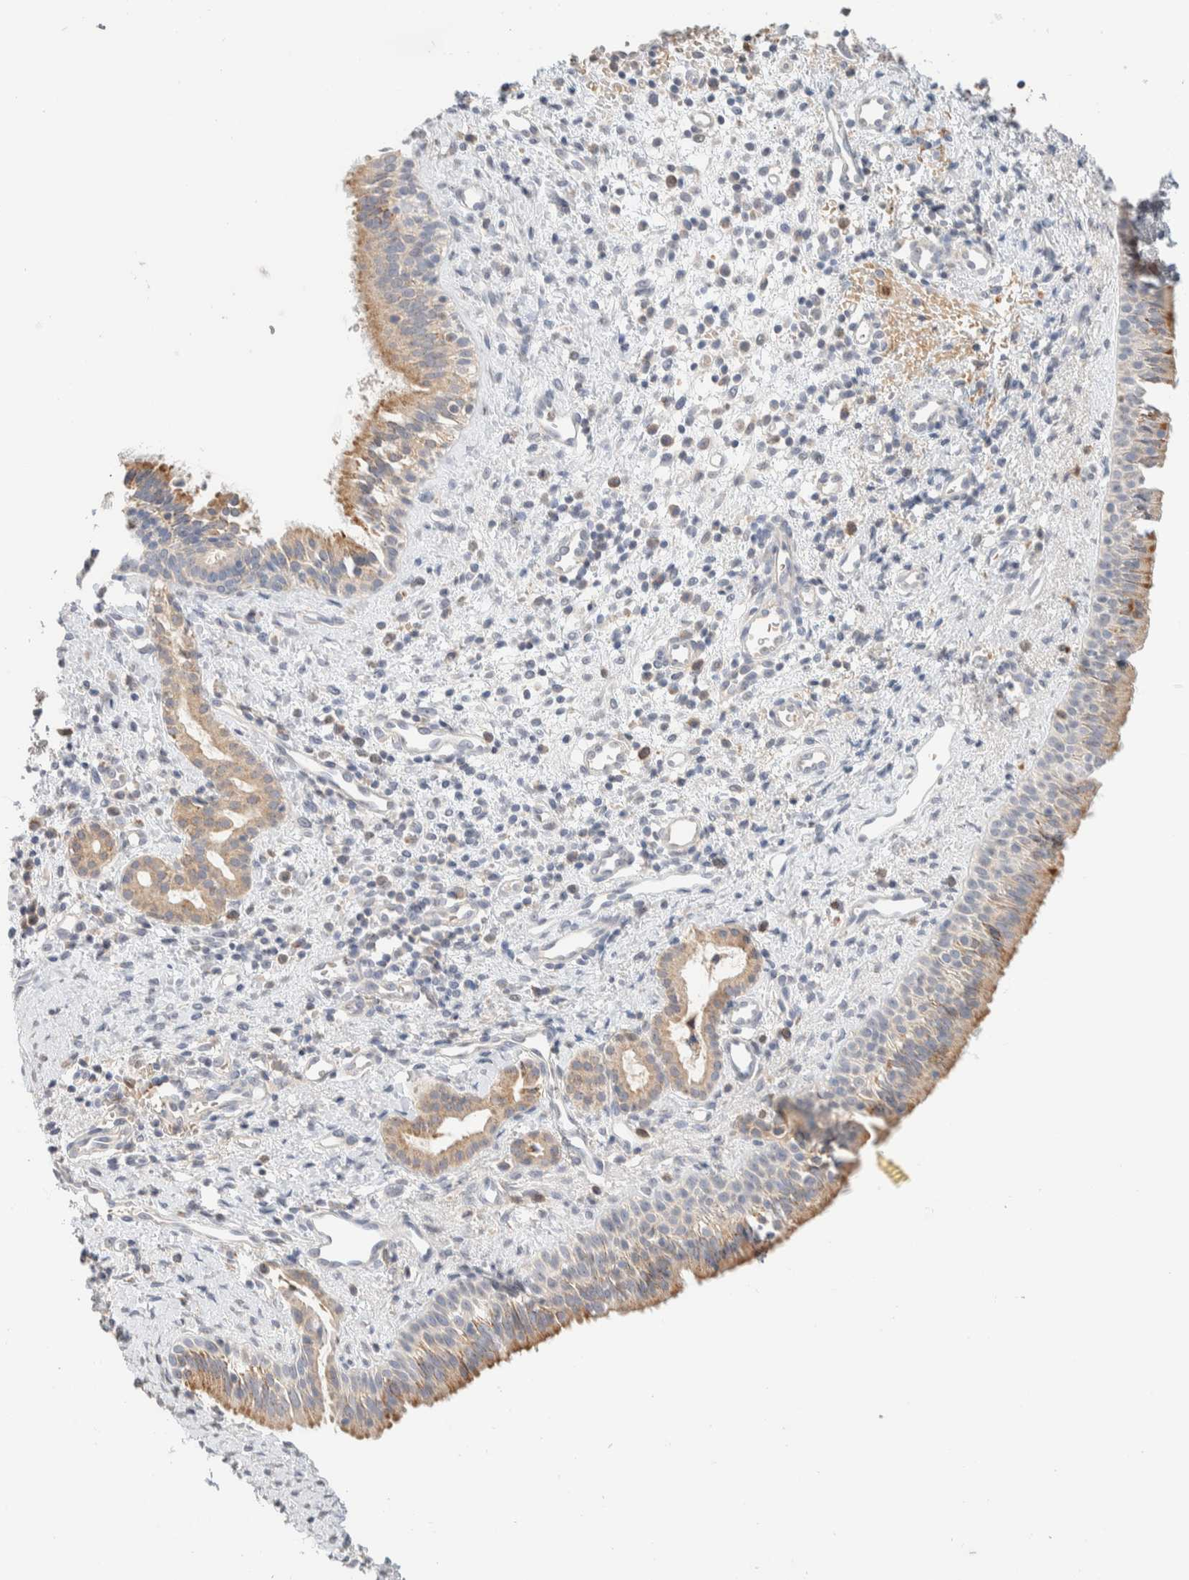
{"staining": {"intensity": "moderate", "quantity": ">75%", "location": "cytoplasmic/membranous"}, "tissue": "nasopharynx", "cell_type": "Respiratory epithelial cells", "image_type": "normal", "snomed": [{"axis": "morphology", "description": "Normal tissue, NOS"}, {"axis": "topography", "description": "Nasopharynx"}], "caption": "Immunohistochemistry (IHC) image of normal nasopharynx: human nasopharynx stained using immunohistochemistry displays medium levels of moderate protein expression localized specifically in the cytoplasmic/membranous of respiratory epithelial cells, appearing as a cytoplasmic/membranous brown color.", "gene": "HDHD3", "patient": {"sex": "male", "age": 22}}